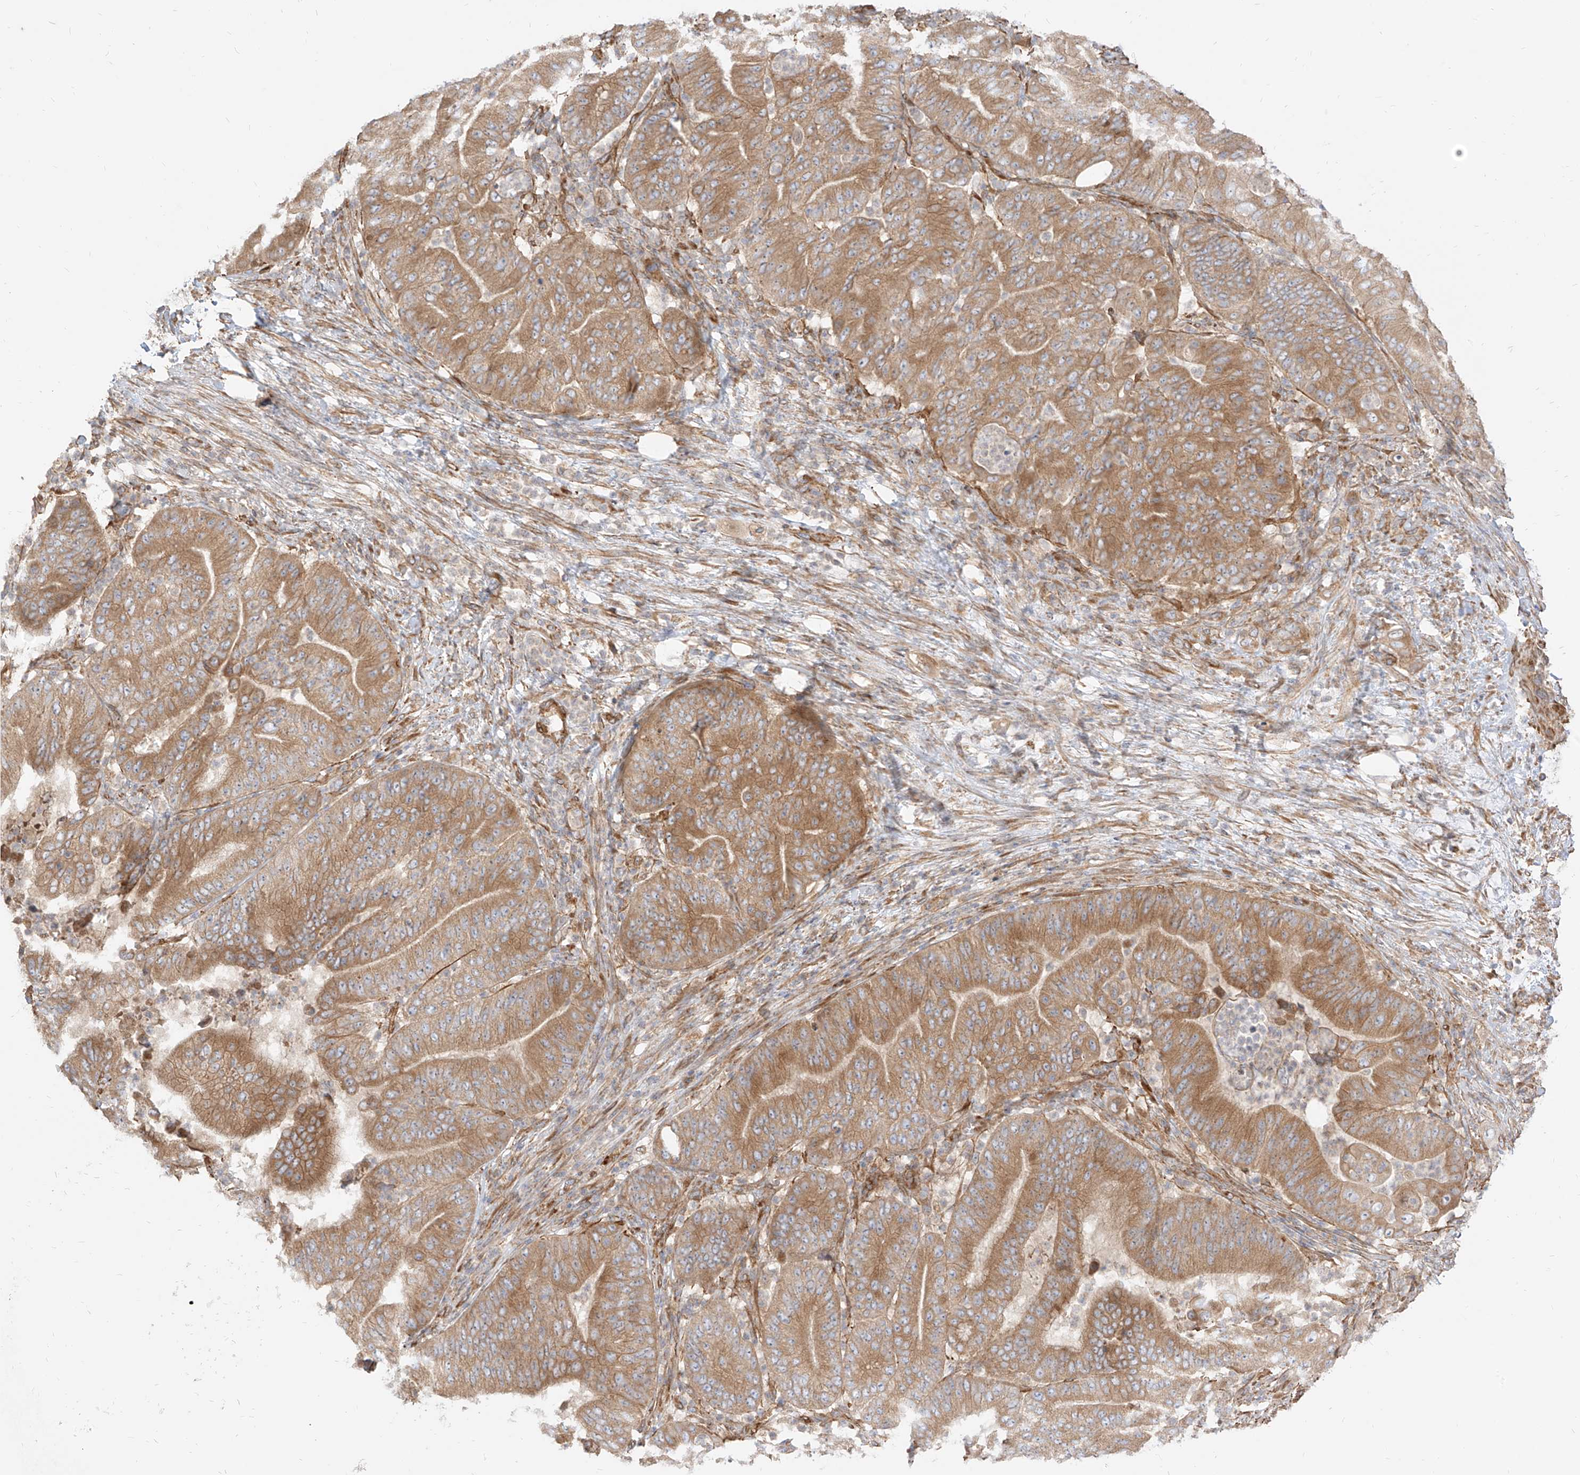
{"staining": {"intensity": "moderate", "quantity": ">75%", "location": "cytoplasmic/membranous"}, "tissue": "pancreatic cancer", "cell_type": "Tumor cells", "image_type": "cancer", "snomed": [{"axis": "morphology", "description": "Adenocarcinoma, NOS"}, {"axis": "topography", "description": "Pancreas"}], "caption": "DAB (3,3'-diaminobenzidine) immunohistochemical staining of adenocarcinoma (pancreatic) shows moderate cytoplasmic/membranous protein positivity in about >75% of tumor cells. The protein of interest is shown in brown color, while the nuclei are stained blue.", "gene": "PLCL1", "patient": {"sex": "female", "age": 77}}